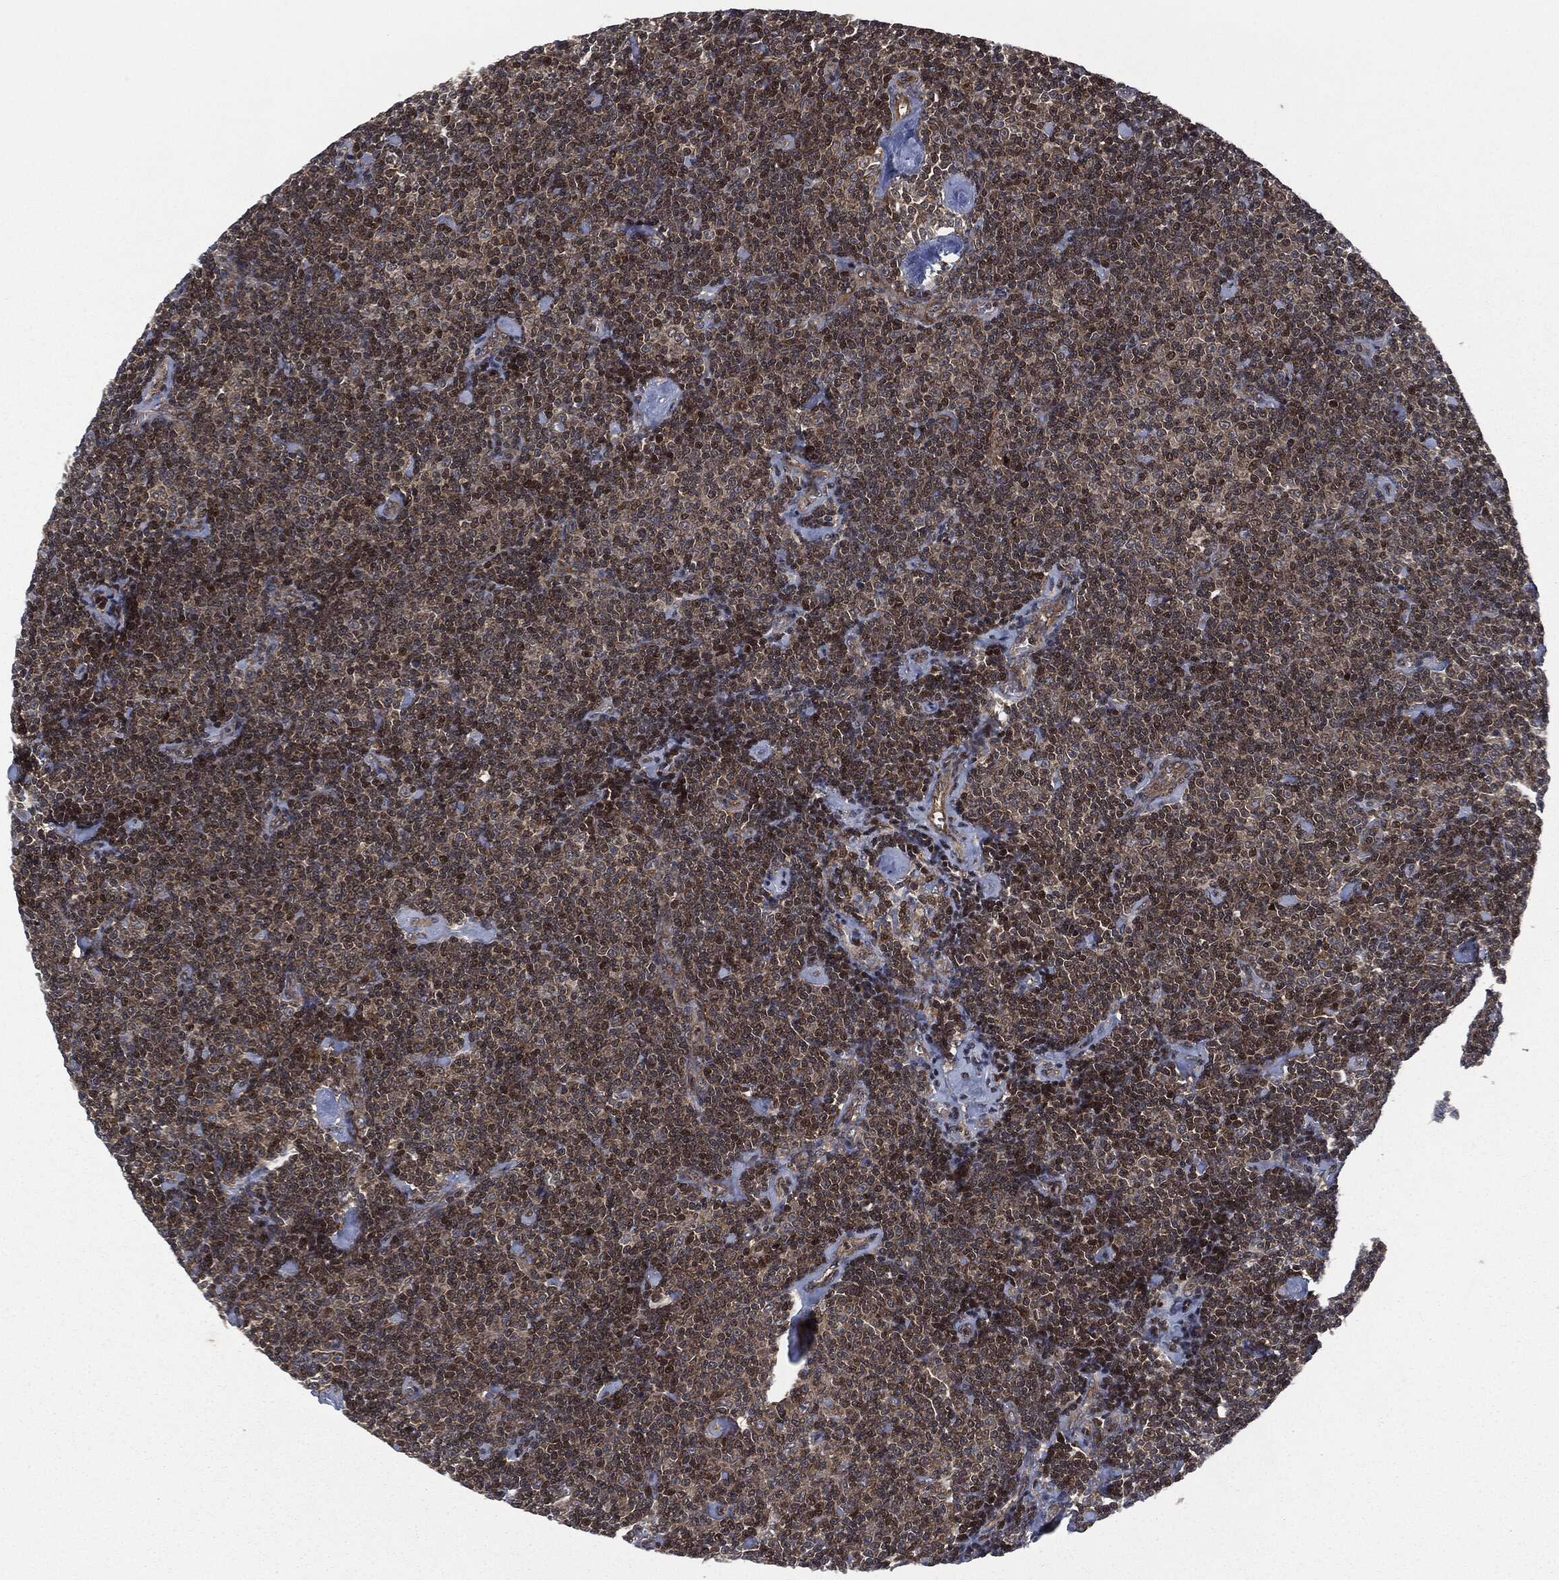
{"staining": {"intensity": "moderate", "quantity": ">75%", "location": "cytoplasmic/membranous"}, "tissue": "lymphoma", "cell_type": "Tumor cells", "image_type": "cancer", "snomed": [{"axis": "morphology", "description": "Malignant lymphoma, non-Hodgkin's type, Low grade"}, {"axis": "topography", "description": "Lymph node"}], "caption": "Lymphoma stained with DAB IHC demonstrates medium levels of moderate cytoplasmic/membranous positivity in about >75% of tumor cells.", "gene": "HRAS", "patient": {"sex": "male", "age": 81}}